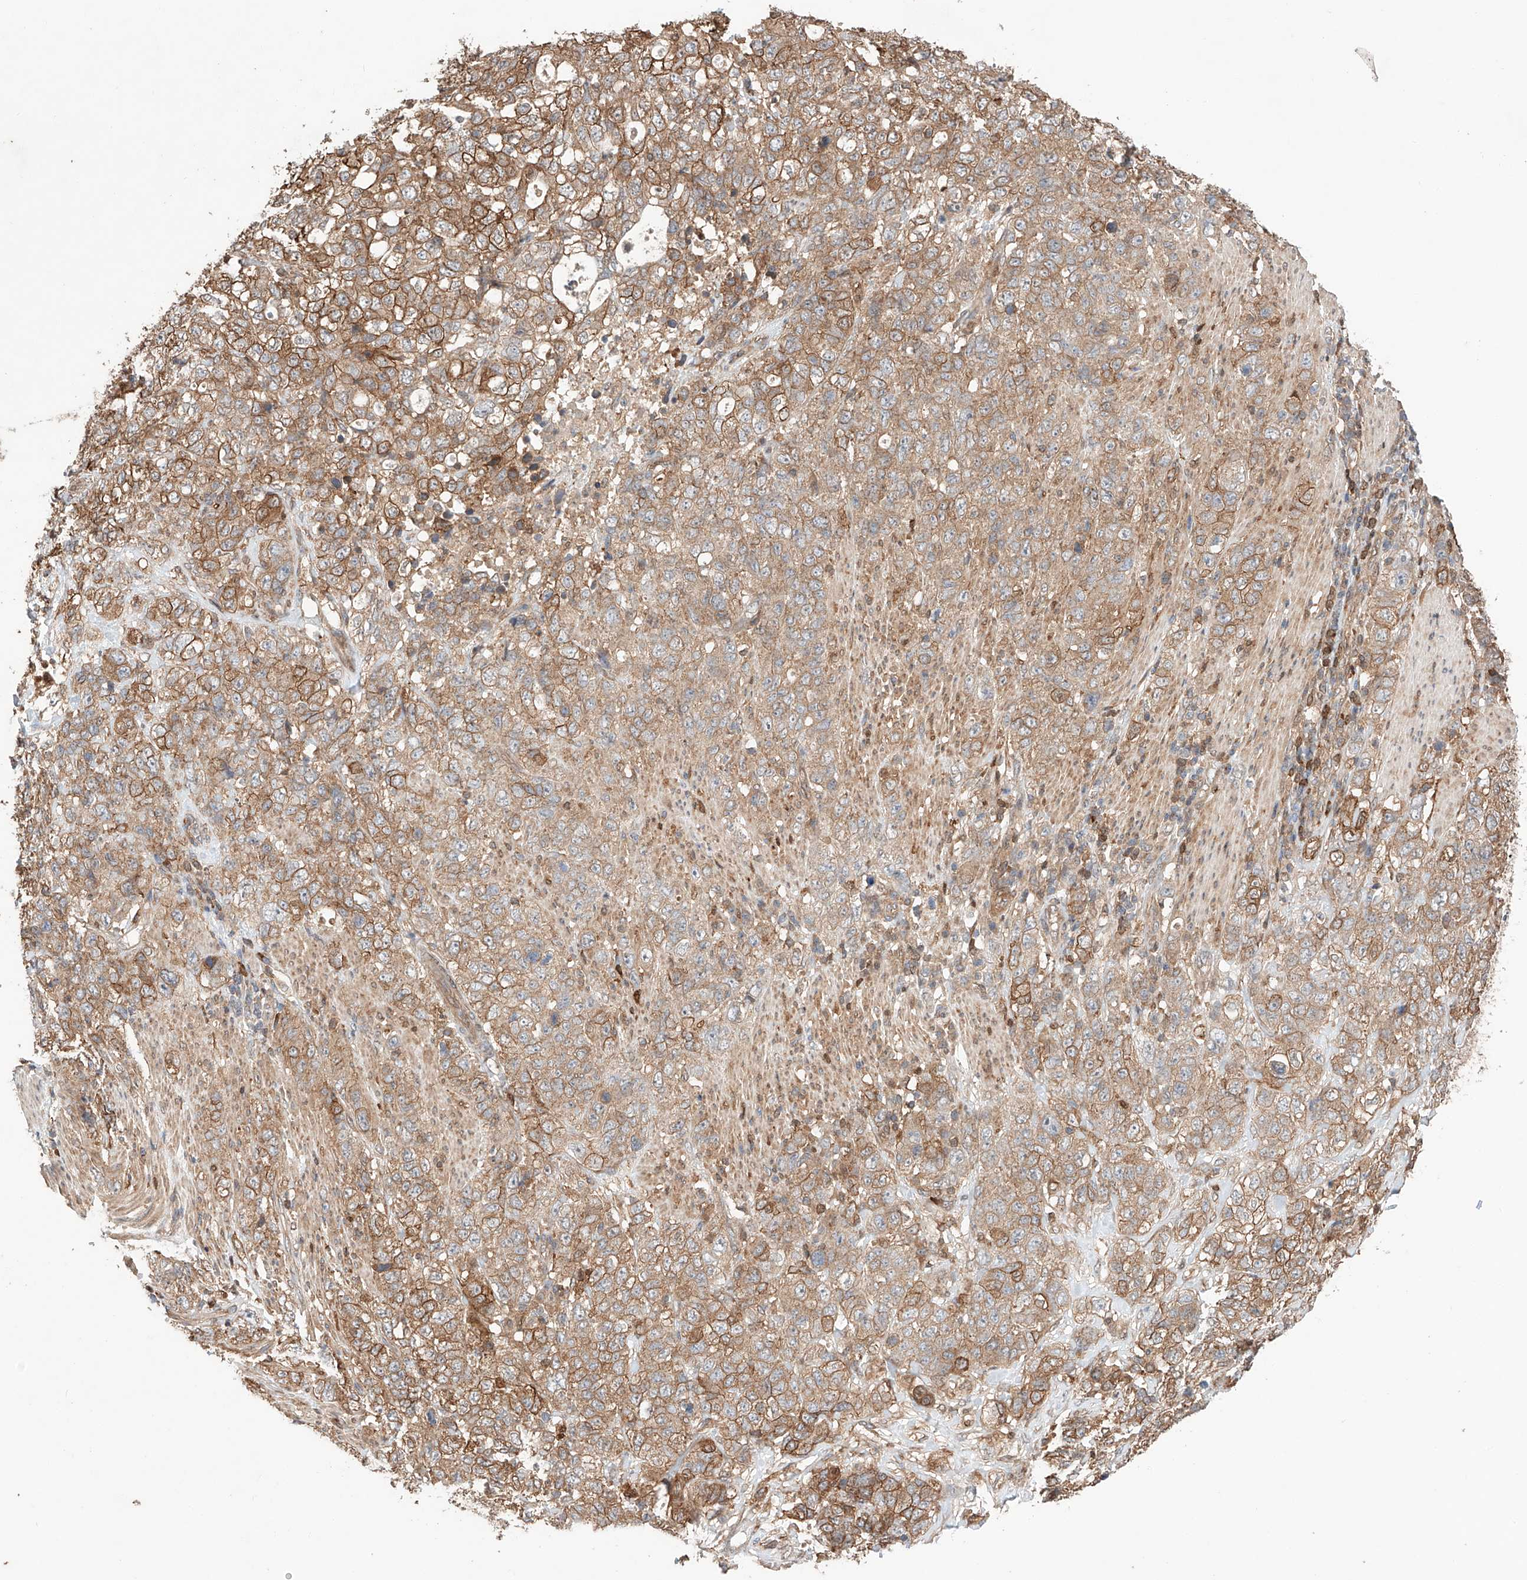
{"staining": {"intensity": "weak", "quantity": ">75%", "location": "cytoplasmic/membranous"}, "tissue": "stomach cancer", "cell_type": "Tumor cells", "image_type": "cancer", "snomed": [{"axis": "morphology", "description": "Adenocarcinoma, NOS"}, {"axis": "topography", "description": "Stomach"}], "caption": "A high-resolution histopathology image shows IHC staining of adenocarcinoma (stomach), which reveals weak cytoplasmic/membranous staining in approximately >75% of tumor cells.", "gene": "IGSF22", "patient": {"sex": "male", "age": 48}}